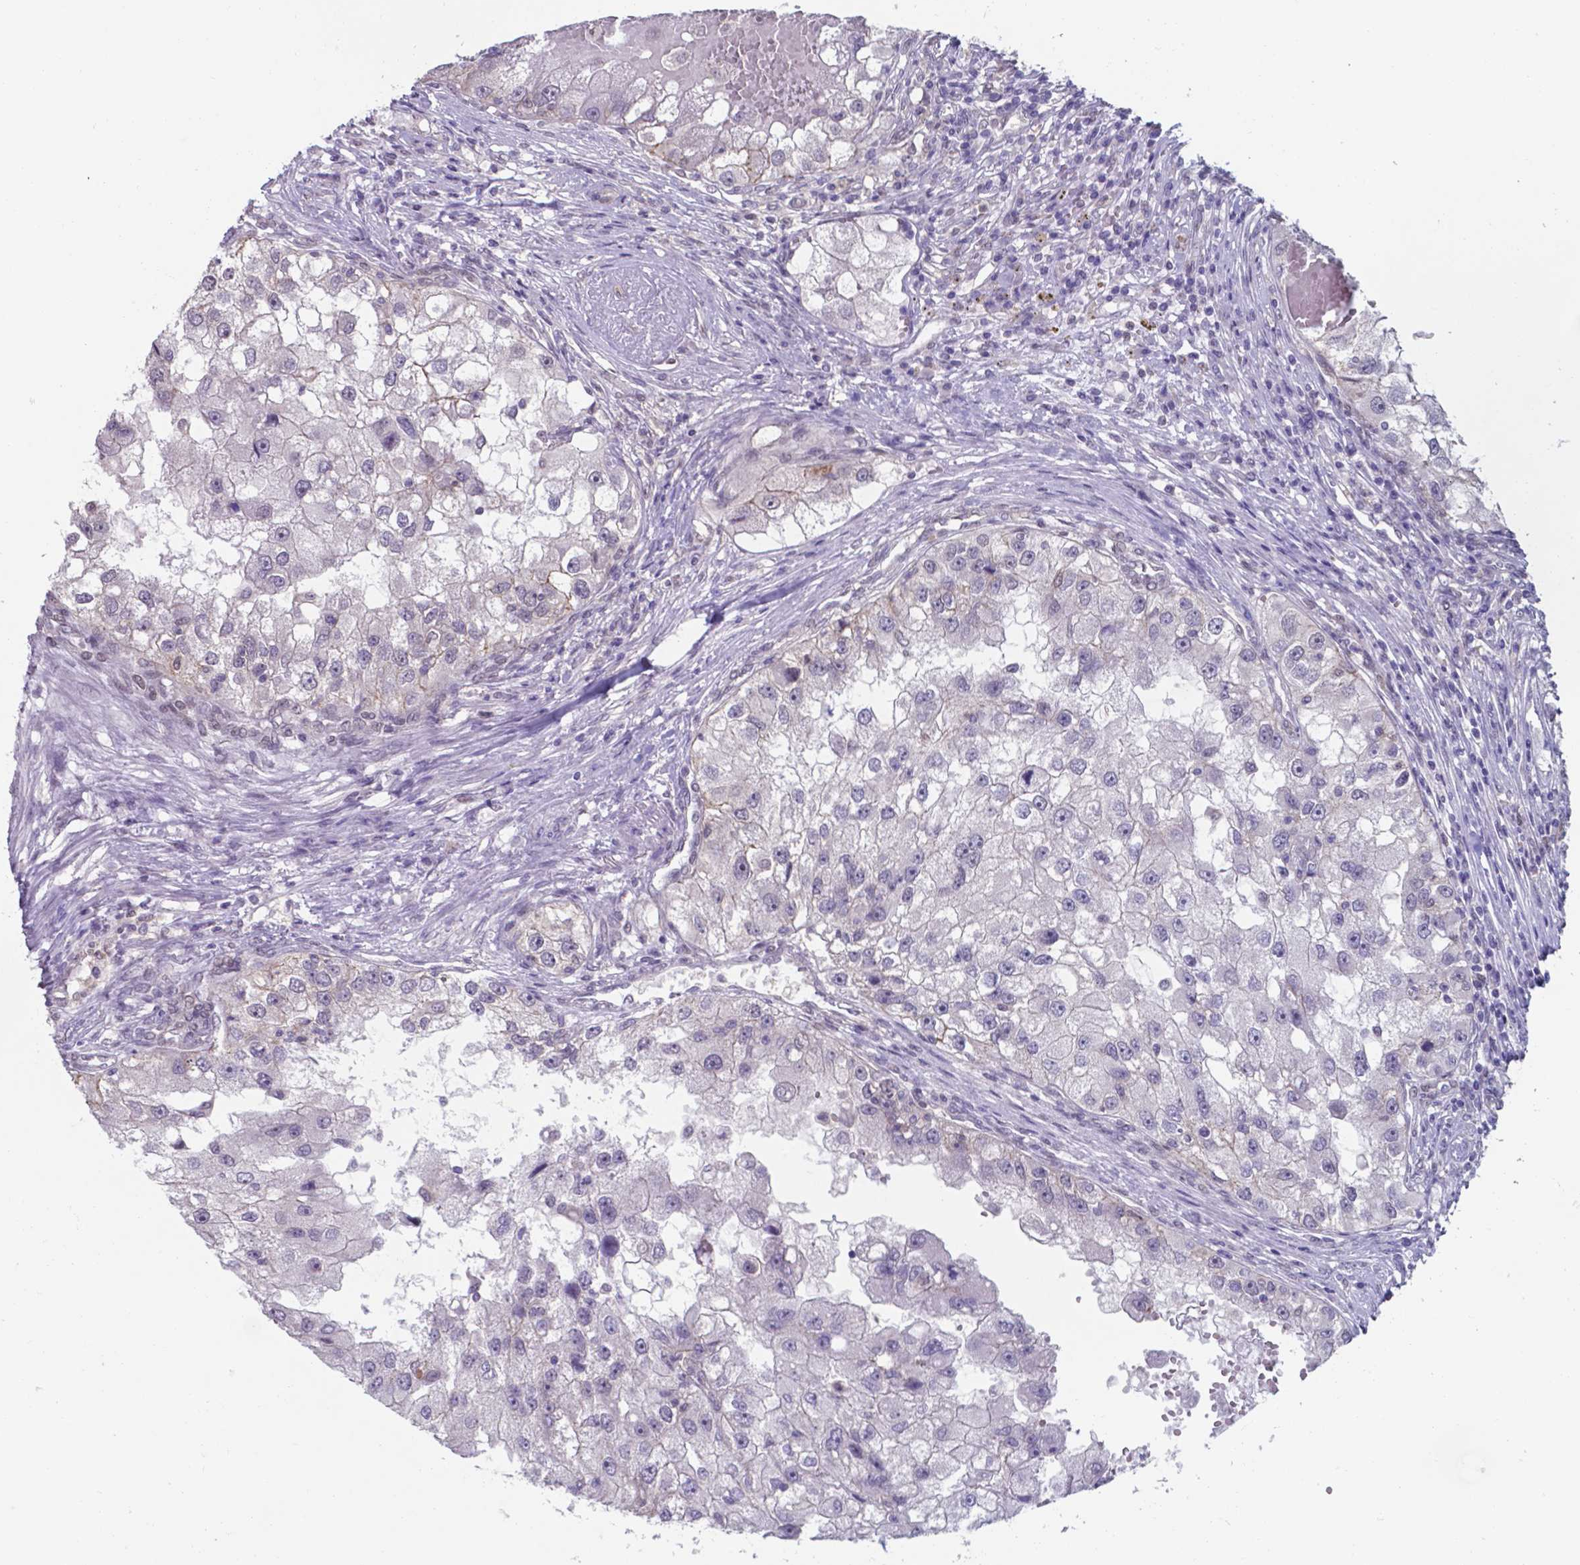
{"staining": {"intensity": "negative", "quantity": "none", "location": "none"}, "tissue": "renal cancer", "cell_type": "Tumor cells", "image_type": "cancer", "snomed": [{"axis": "morphology", "description": "Adenocarcinoma, NOS"}, {"axis": "topography", "description": "Kidney"}], "caption": "An image of human renal adenocarcinoma is negative for staining in tumor cells.", "gene": "UBE2E2", "patient": {"sex": "male", "age": 63}}